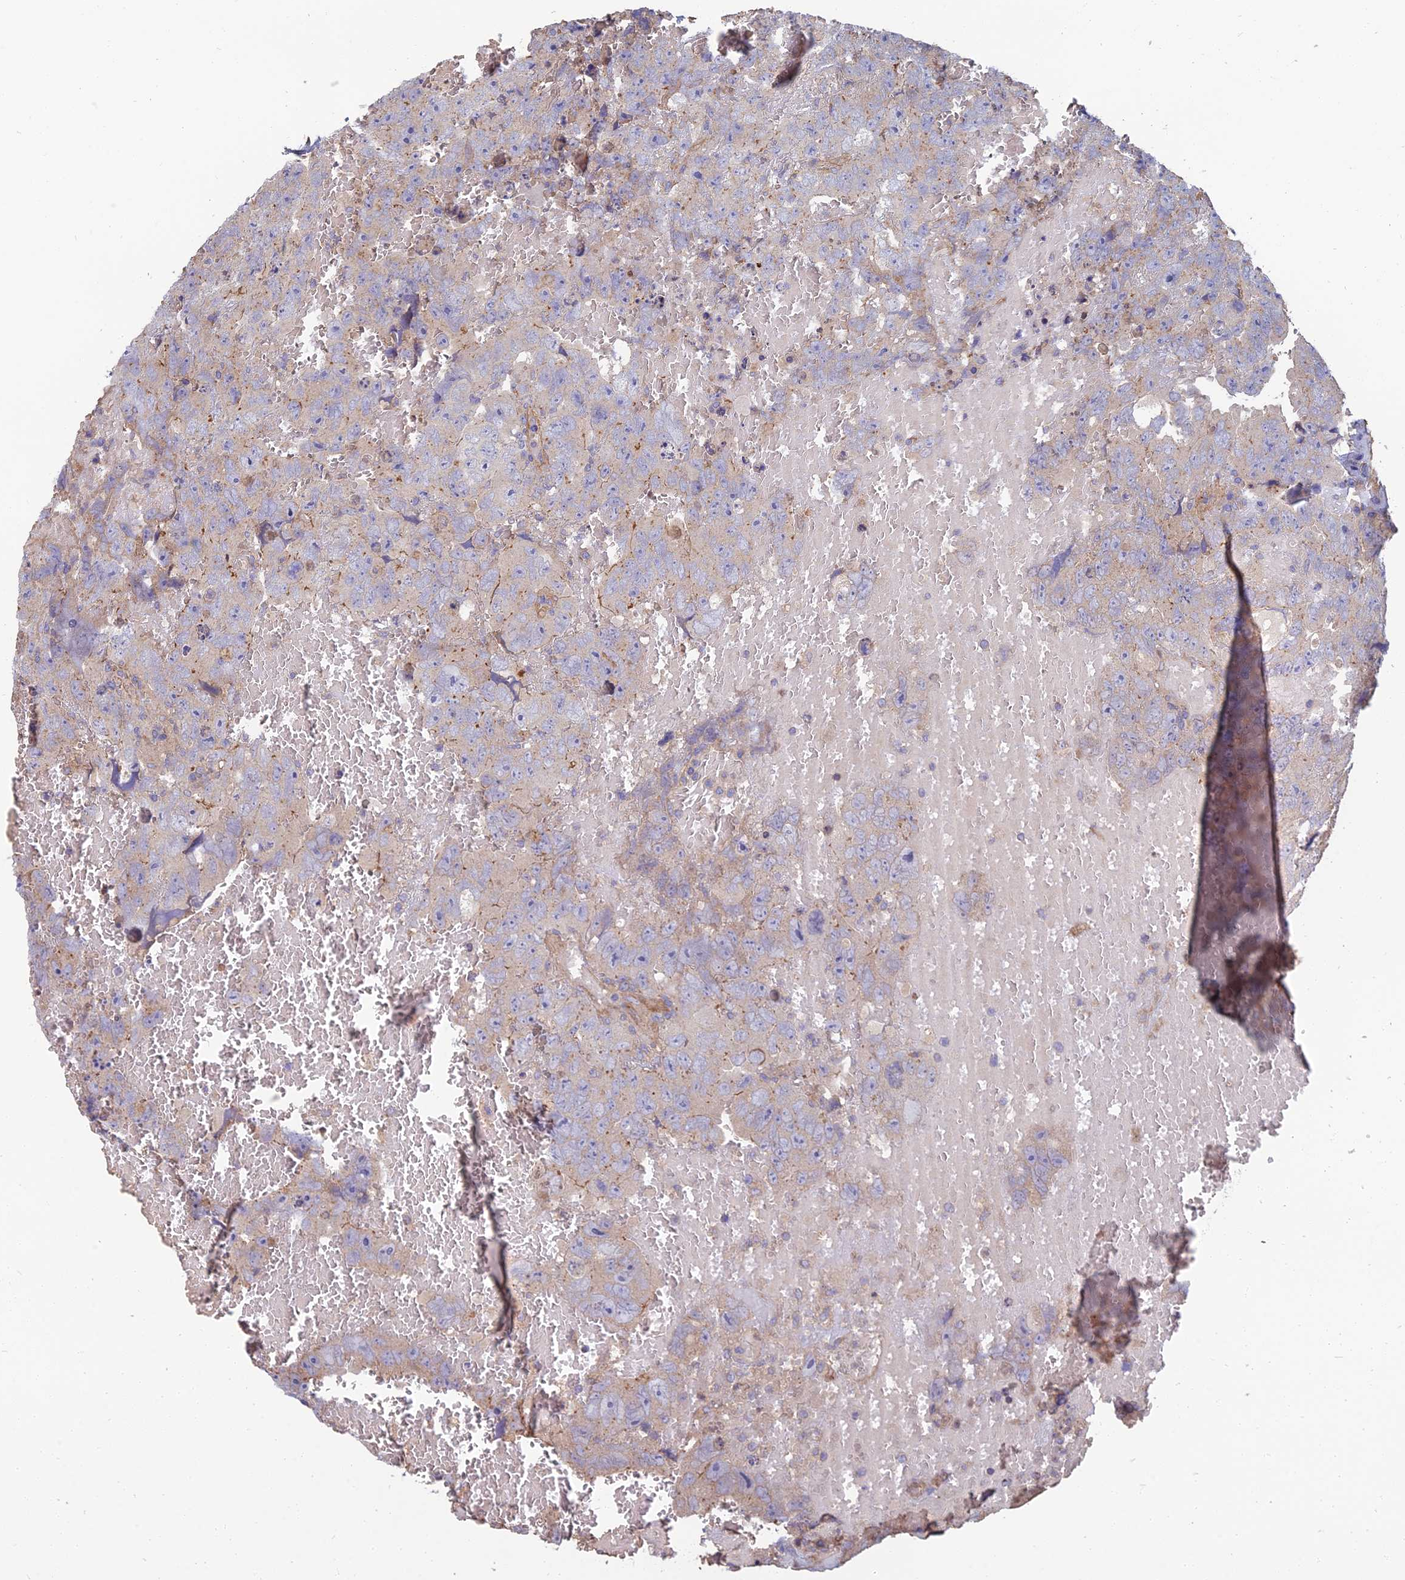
{"staining": {"intensity": "negative", "quantity": "none", "location": "none"}, "tissue": "testis cancer", "cell_type": "Tumor cells", "image_type": "cancer", "snomed": [{"axis": "morphology", "description": "Carcinoma, Embryonal, NOS"}, {"axis": "topography", "description": "Testis"}], "caption": "The micrograph exhibits no staining of tumor cells in embryonal carcinoma (testis).", "gene": "WDR24", "patient": {"sex": "male", "age": 45}}